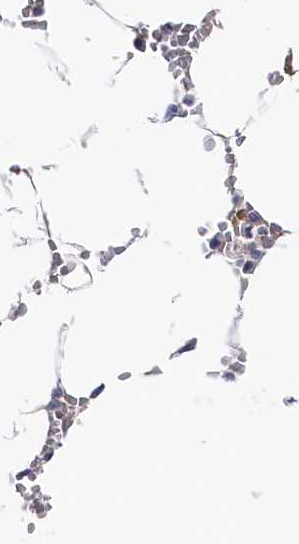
{"staining": {"intensity": "negative", "quantity": "none", "location": "none"}, "tissue": "bone marrow", "cell_type": "Hematopoietic cells", "image_type": "normal", "snomed": [{"axis": "morphology", "description": "Normal tissue, NOS"}, {"axis": "topography", "description": "Bone marrow"}], "caption": "High power microscopy histopathology image of an immunohistochemistry micrograph of unremarkable bone marrow, revealing no significant expression in hematopoietic cells.", "gene": "WNT8A", "patient": {"sex": "male", "age": 70}}